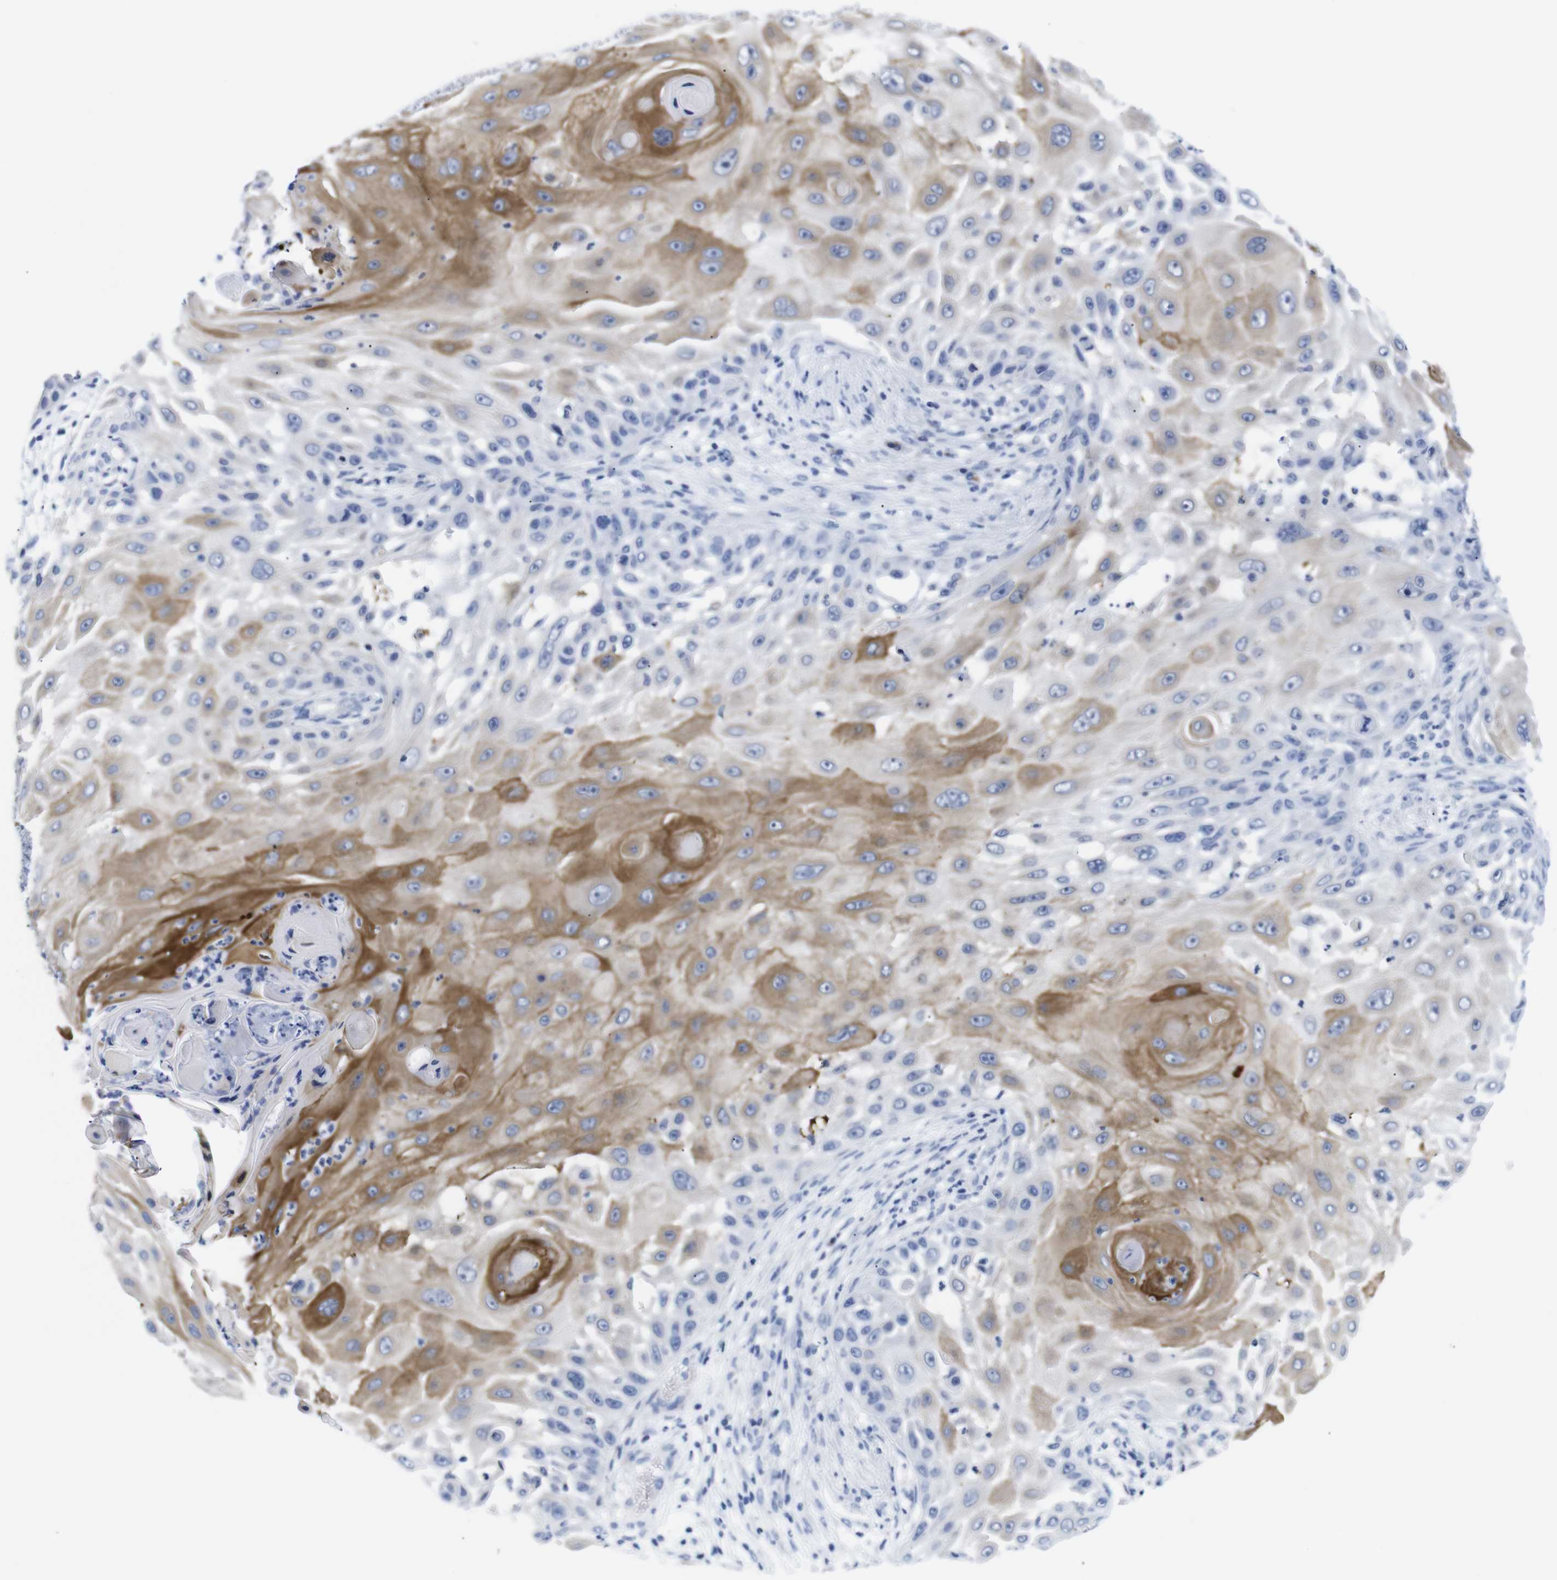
{"staining": {"intensity": "moderate", "quantity": "25%-75%", "location": "cytoplasmic/membranous"}, "tissue": "skin cancer", "cell_type": "Tumor cells", "image_type": "cancer", "snomed": [{"axis": "morphology", "description": "Squamous cell carcinoma, NOS"}, {"axis": "topography", "description": "Skin"}], "caption": "Immunohistochemistry (IHC) staining of squamous cell carcinoma (skin), which demonstrates medium levels of moderate cytoplasmic/membranous staining in approximately 25%-75% of tumor cells indicating moderate cytoplasmic/membranous protein staining. The staining was performed using DAB (3,3'-diaminobenzidine) (brown) for protein detection and nuclei were counterstained in hematoxylin (blue).", "gene": "LRRC55", "patient": {"sex": "female", "age": 44}}